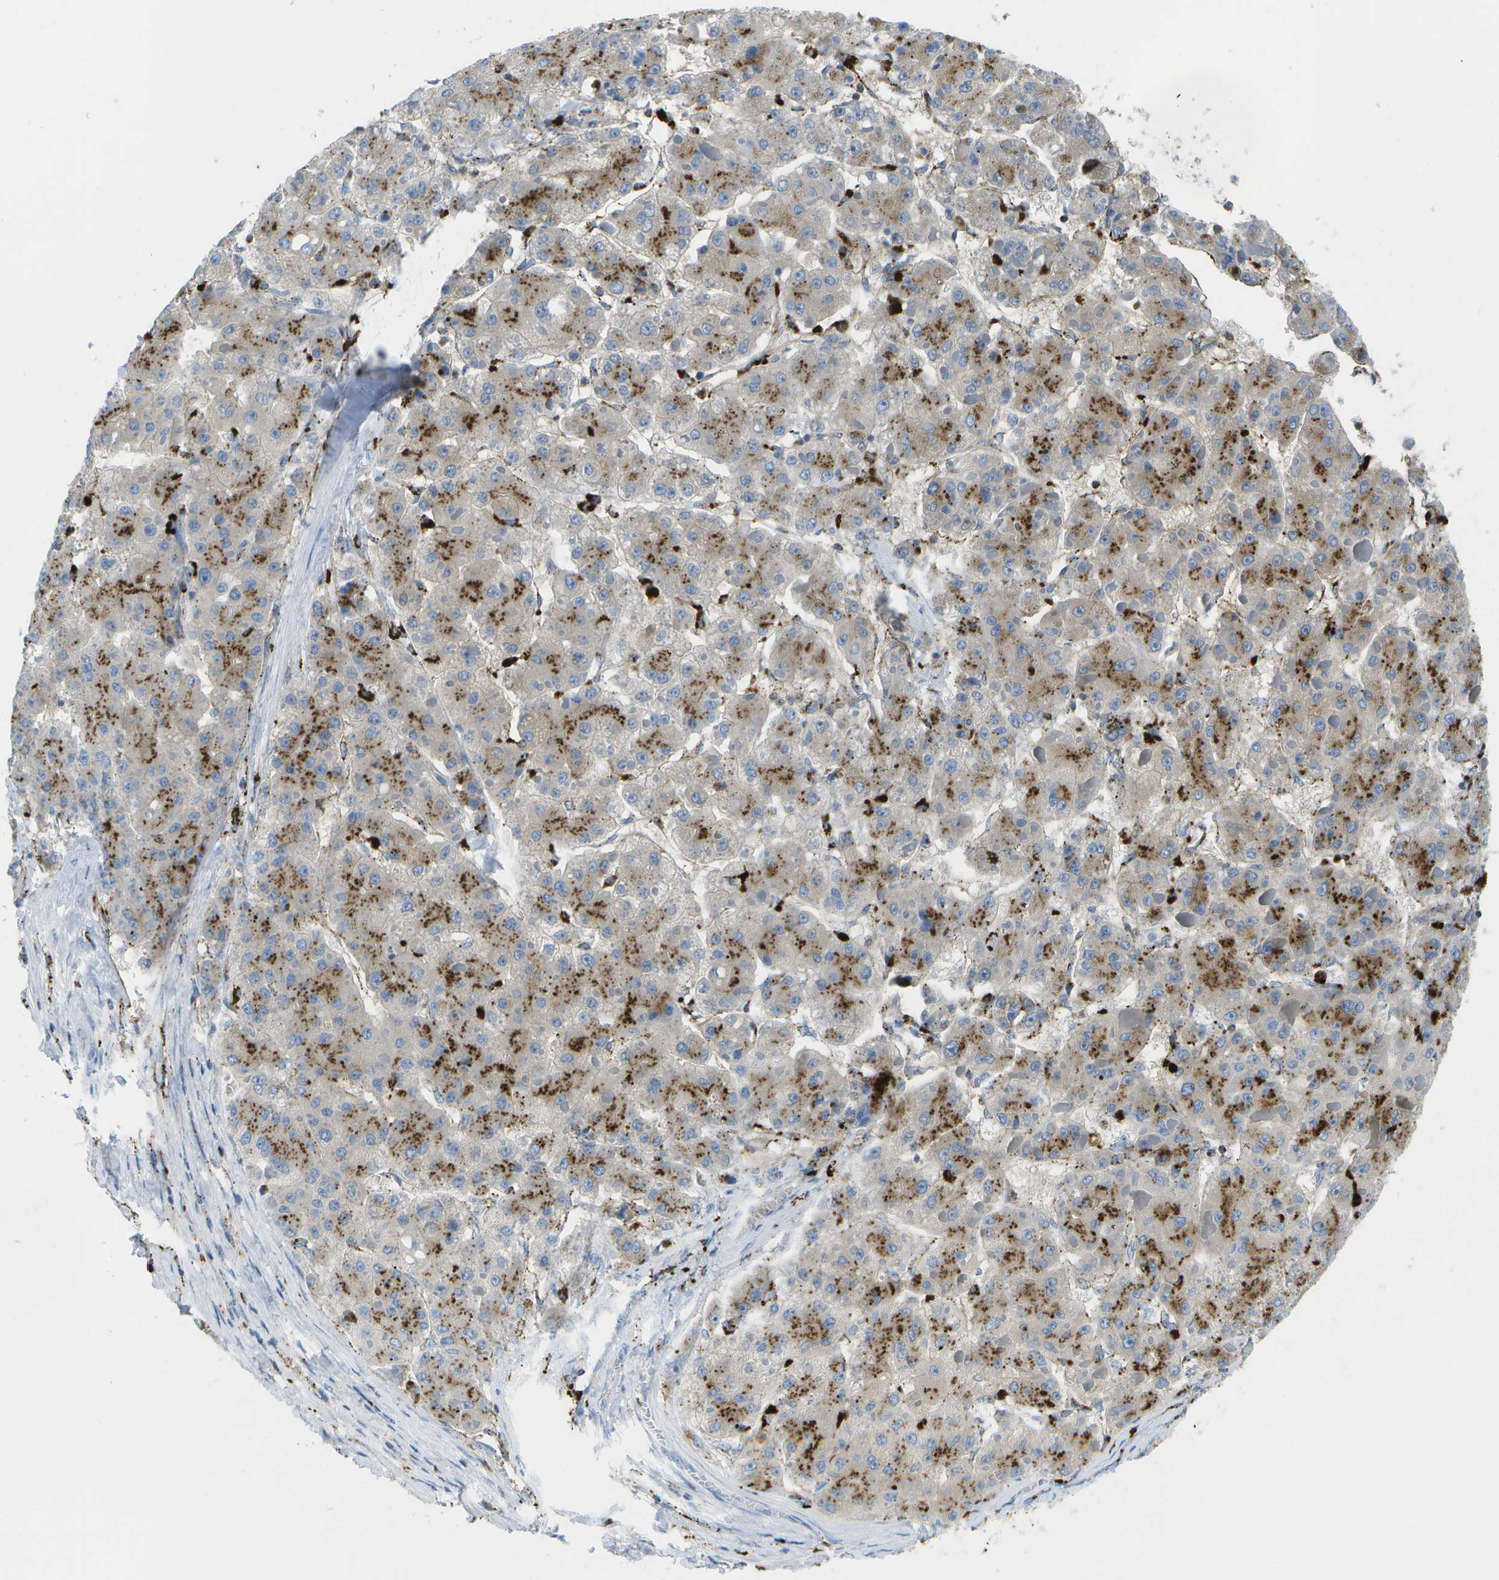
{"staining": {"intensity": "moderate", "quantity": "25%-75%", "location": "cytoplasmic/membranous"}, "tissue": "liver cancer", "cell_type": "Tumor cells", "image_type": "cancer", "snomed": [{"axis": "morphology", "description": "Carcinoma, Hepatocellular, NOS"}, {"axis": "topography", "description": "Liver"}], "caption": "The image demonstrates staining of liver hepatocellular carcinoma, revealing moderate cytoplasmic/membranous protein staining (brown color) within tumor cells.", "gene": "PRCP", "patient": {"sex": "female", "age": 73}}